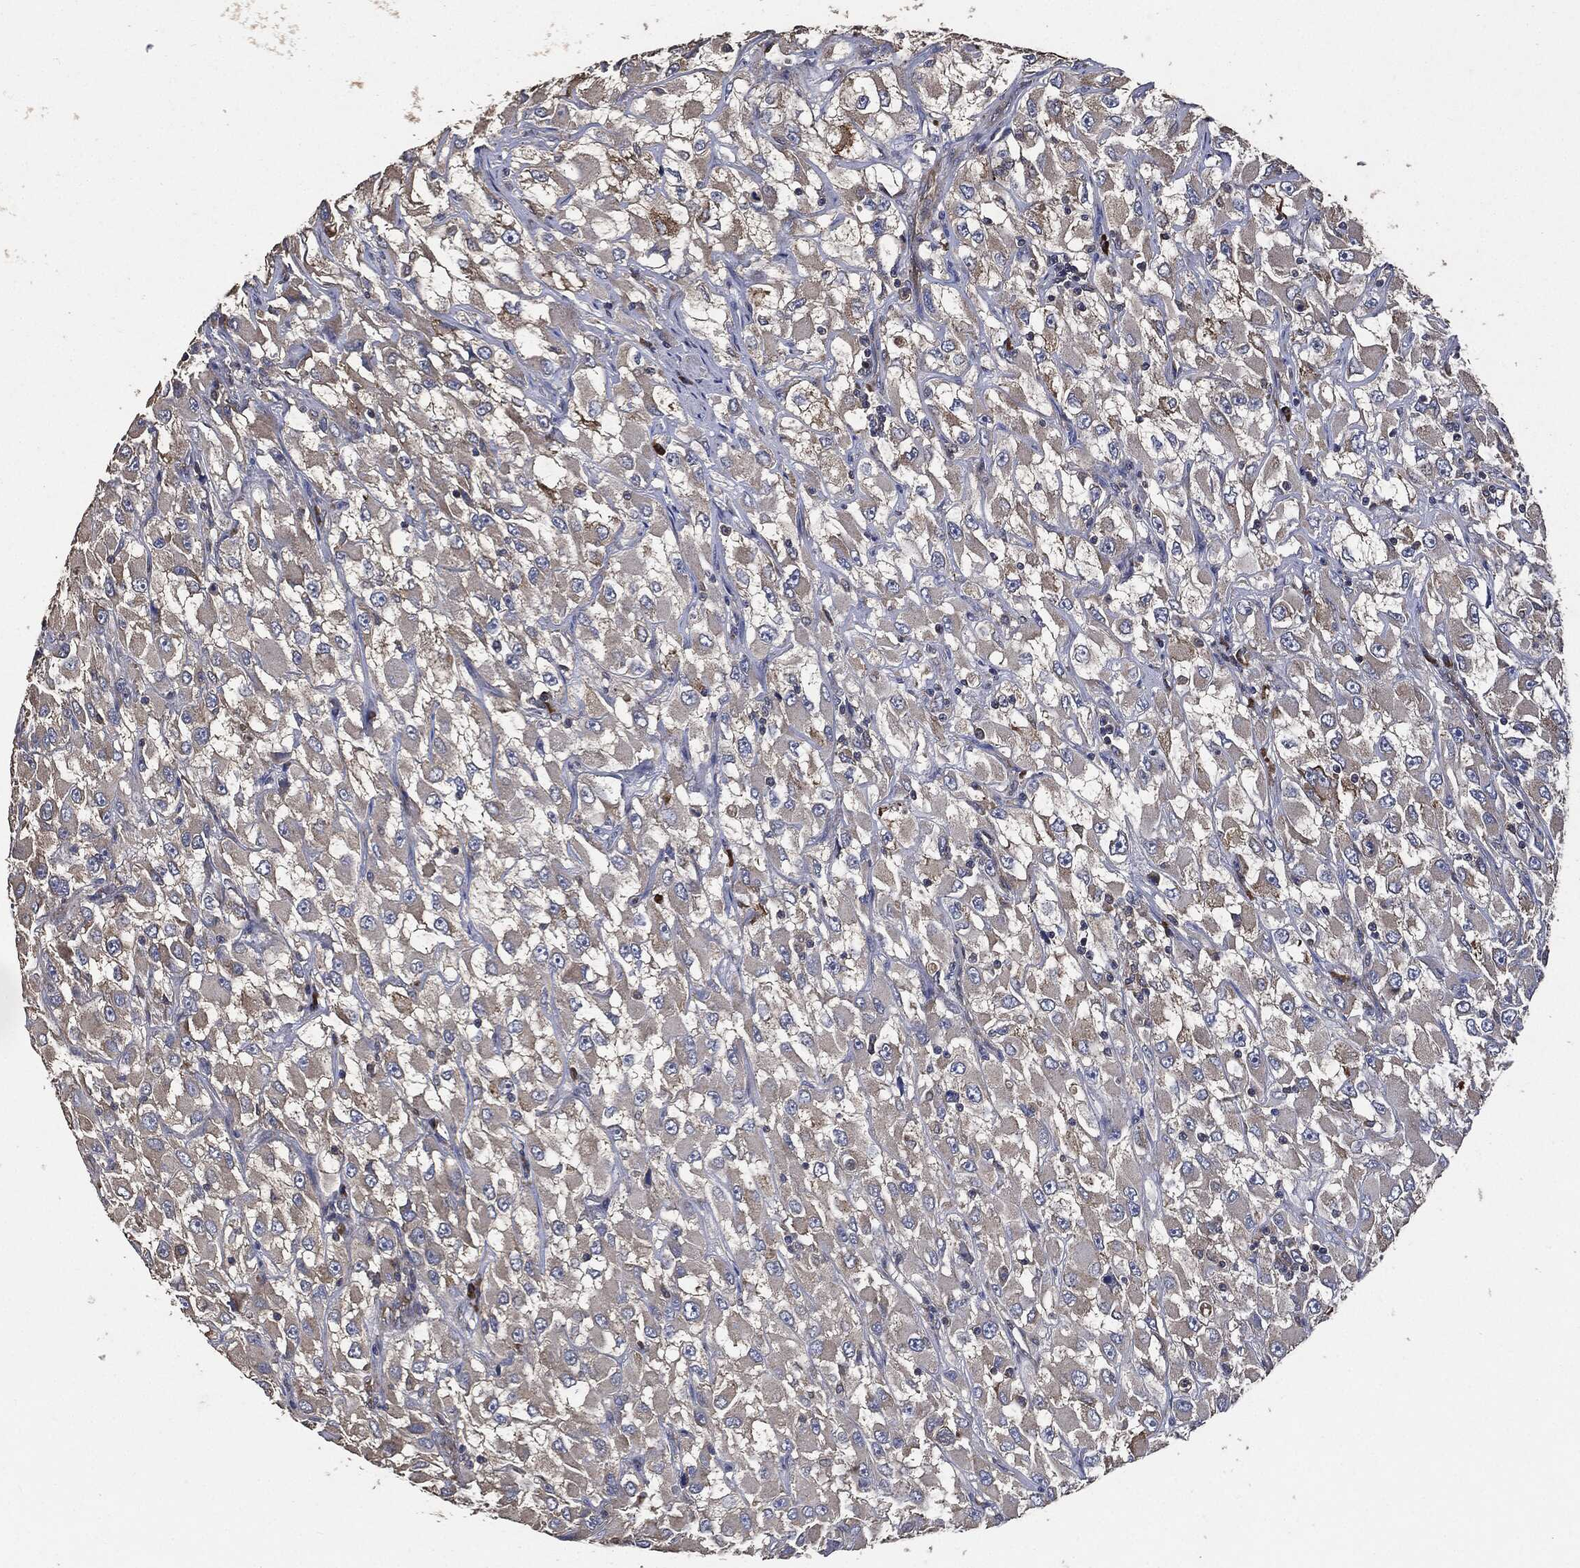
{"staining": {"intensity": "negative", "quantity": "none", "location": "none"}, "tissue": "renal cancer", "cell_type": "Tumor cells", "image_type": "cancer", "snomed": [{"axis": "morphology", "description": "Adenocarcinoma, NOS"}, {"axis": "topography", "description": "Kidney"}], "caption": "Immunohistochemical staining of renal cancer demonstrates no significant expression in tumor cells.", "gene": "STK3", "patient": {"sex": "female", "age": 52}}